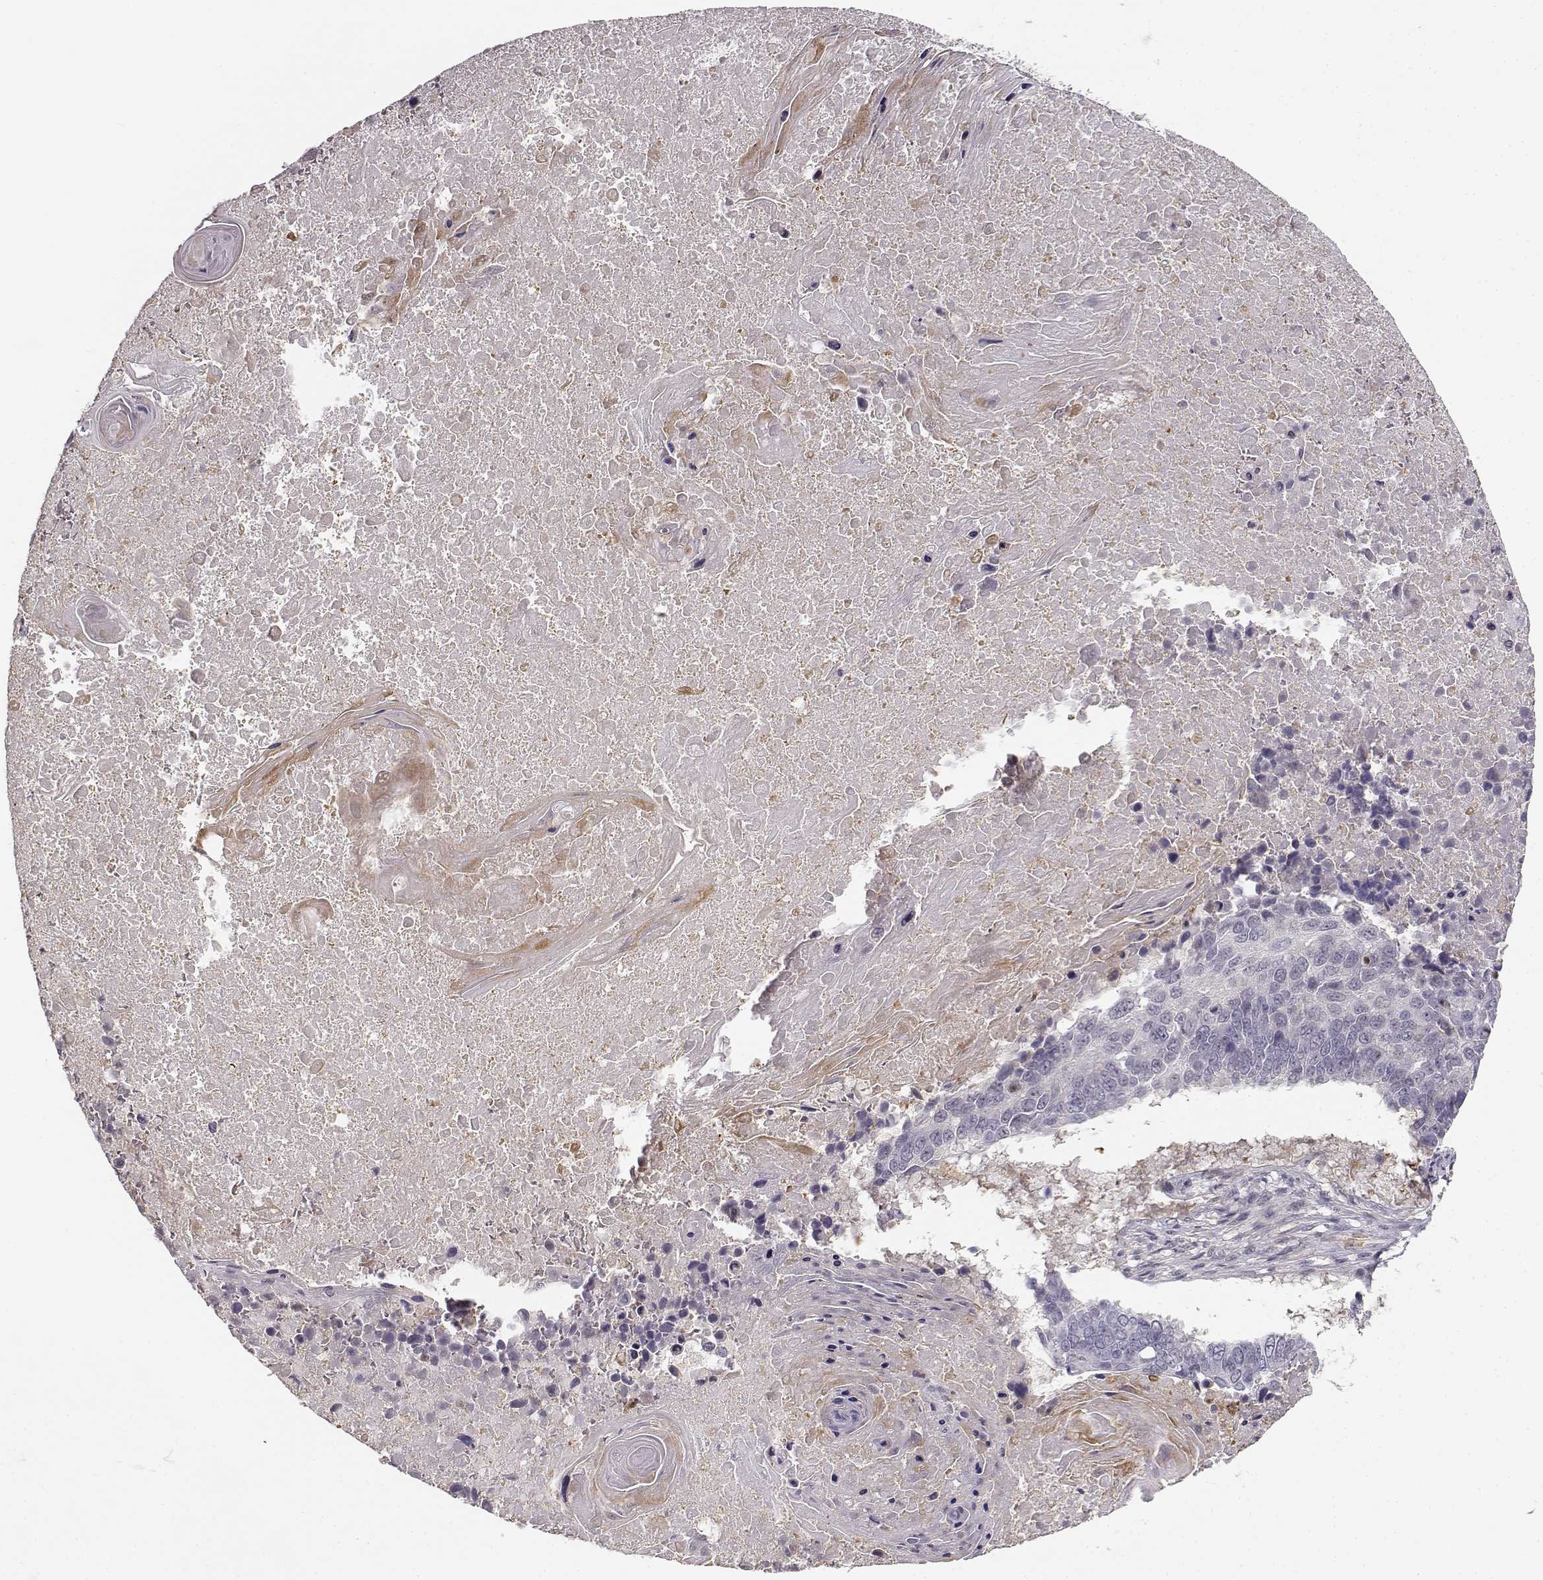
{"staining": {"intensity": "negative", "quantity": "none", "location": "none"}, "tissue": "lung cancer", "cell_type": "Tumor cells", "image_type": "cancer", "snomed": [{"axis": "morphology", "description": "Squamous cell carcinoma, NOS"}, {"axis": "topography", "description": "Lung"}], "caption": "A high-resolution photomicrograph shows immunohistochemistry (IHC) staining of lung squamous cell carcinoma, which exhibits no significant expression in tumor cells.", "gene": "RGS9BP", "patient": {"sex": "male", "age": 73}}